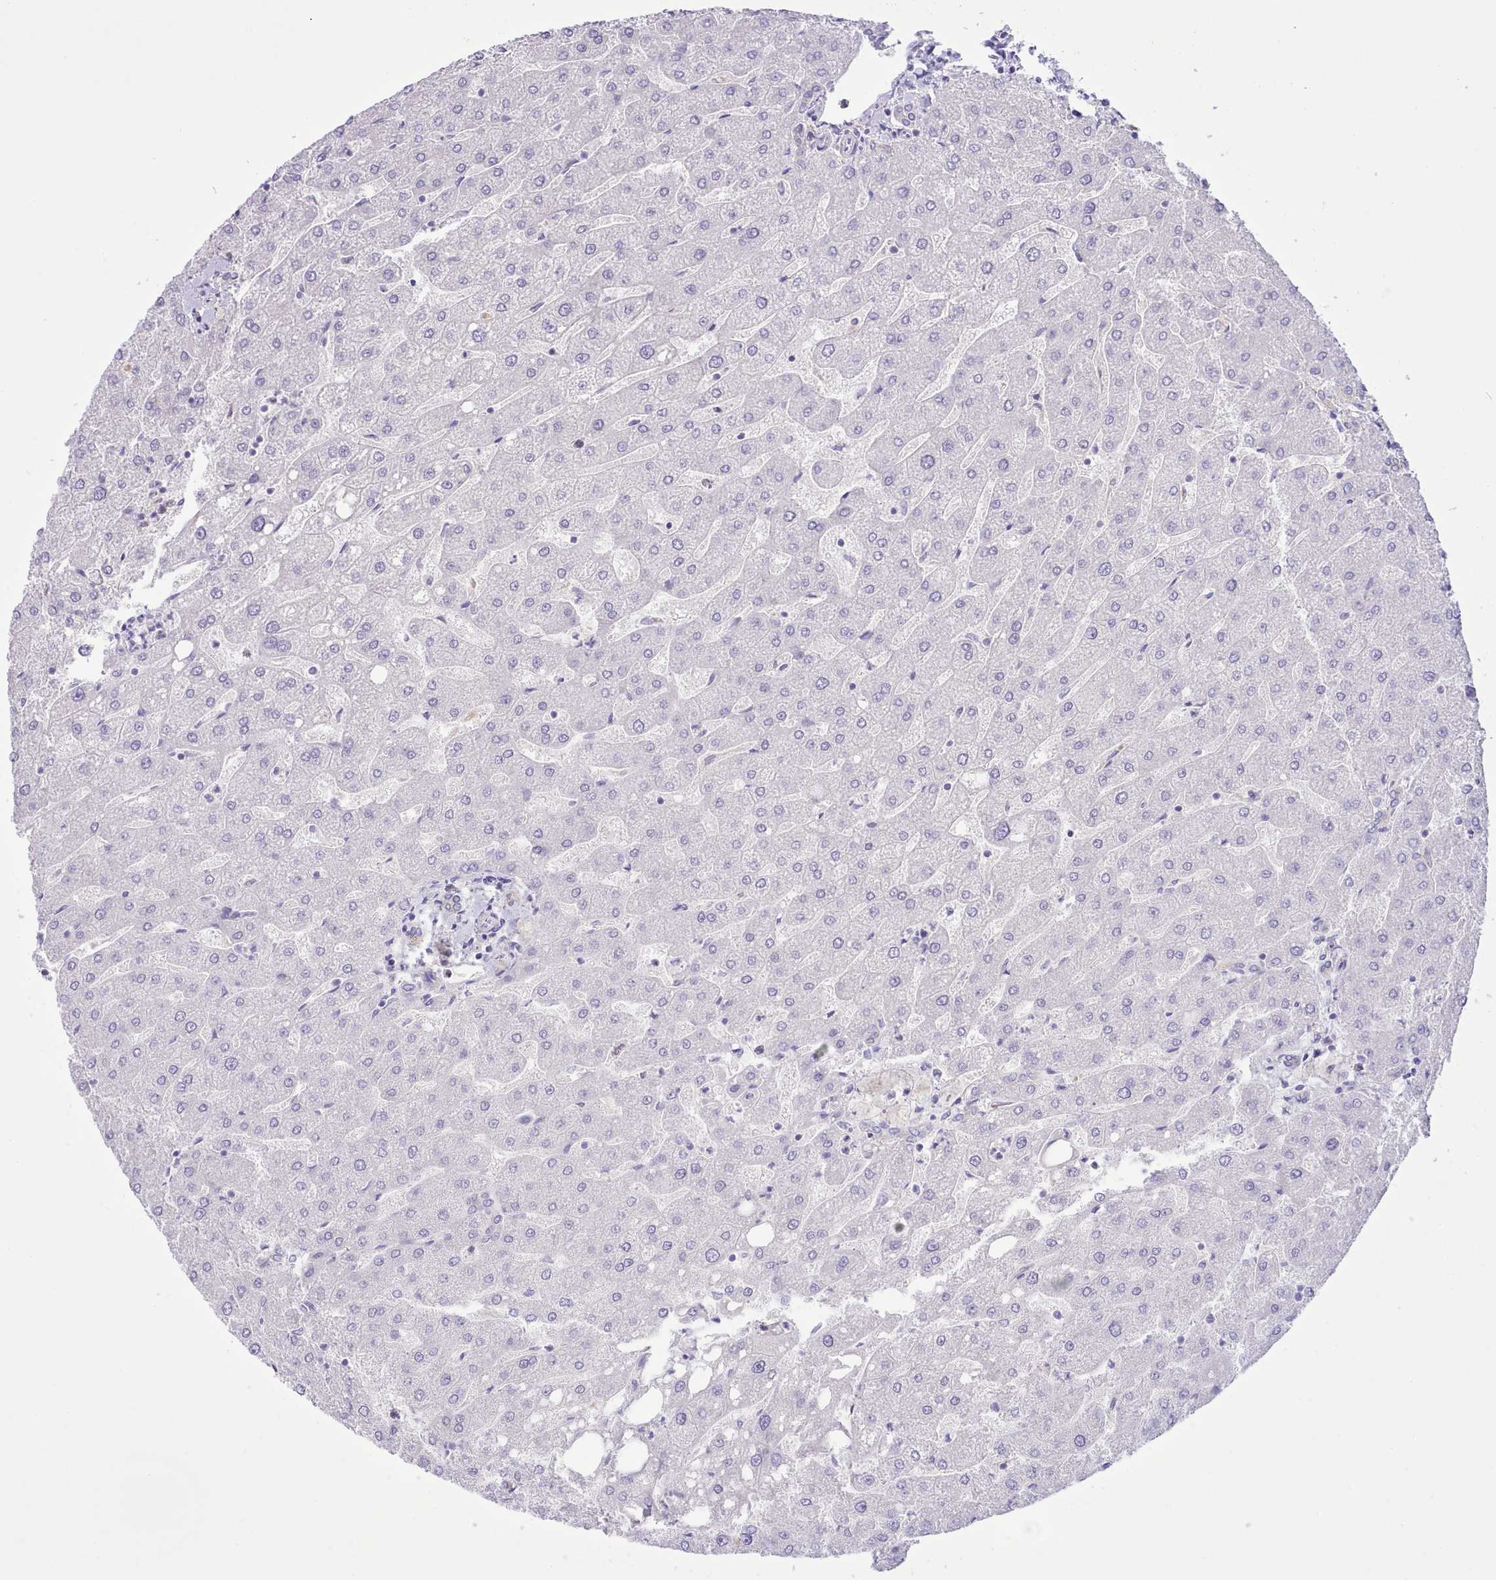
{"staining": {"intensity": "negative", "quantity": "none", "location": "none"}, "tissue": "liver", "cell_type": "Cholangiocytes", "image_type": "normal", "snomed": [{"axis": "morphology", "description": "Normal tissue, NOS"}, {"axis": "topography", "description": "Liver"}], "caption": "A high-resolution photomicrograph shows immunohistochemistry staining of unremarkable liver, which exhibits no significant staining in cholangiocytes. (Stains: DAB immunohistochemistry with hematoxylin counter stain, Microscopy: brightfield microscopy at high magnification).", "gene": "MDFI", "patient": {"sex": "male", "age": 67}}